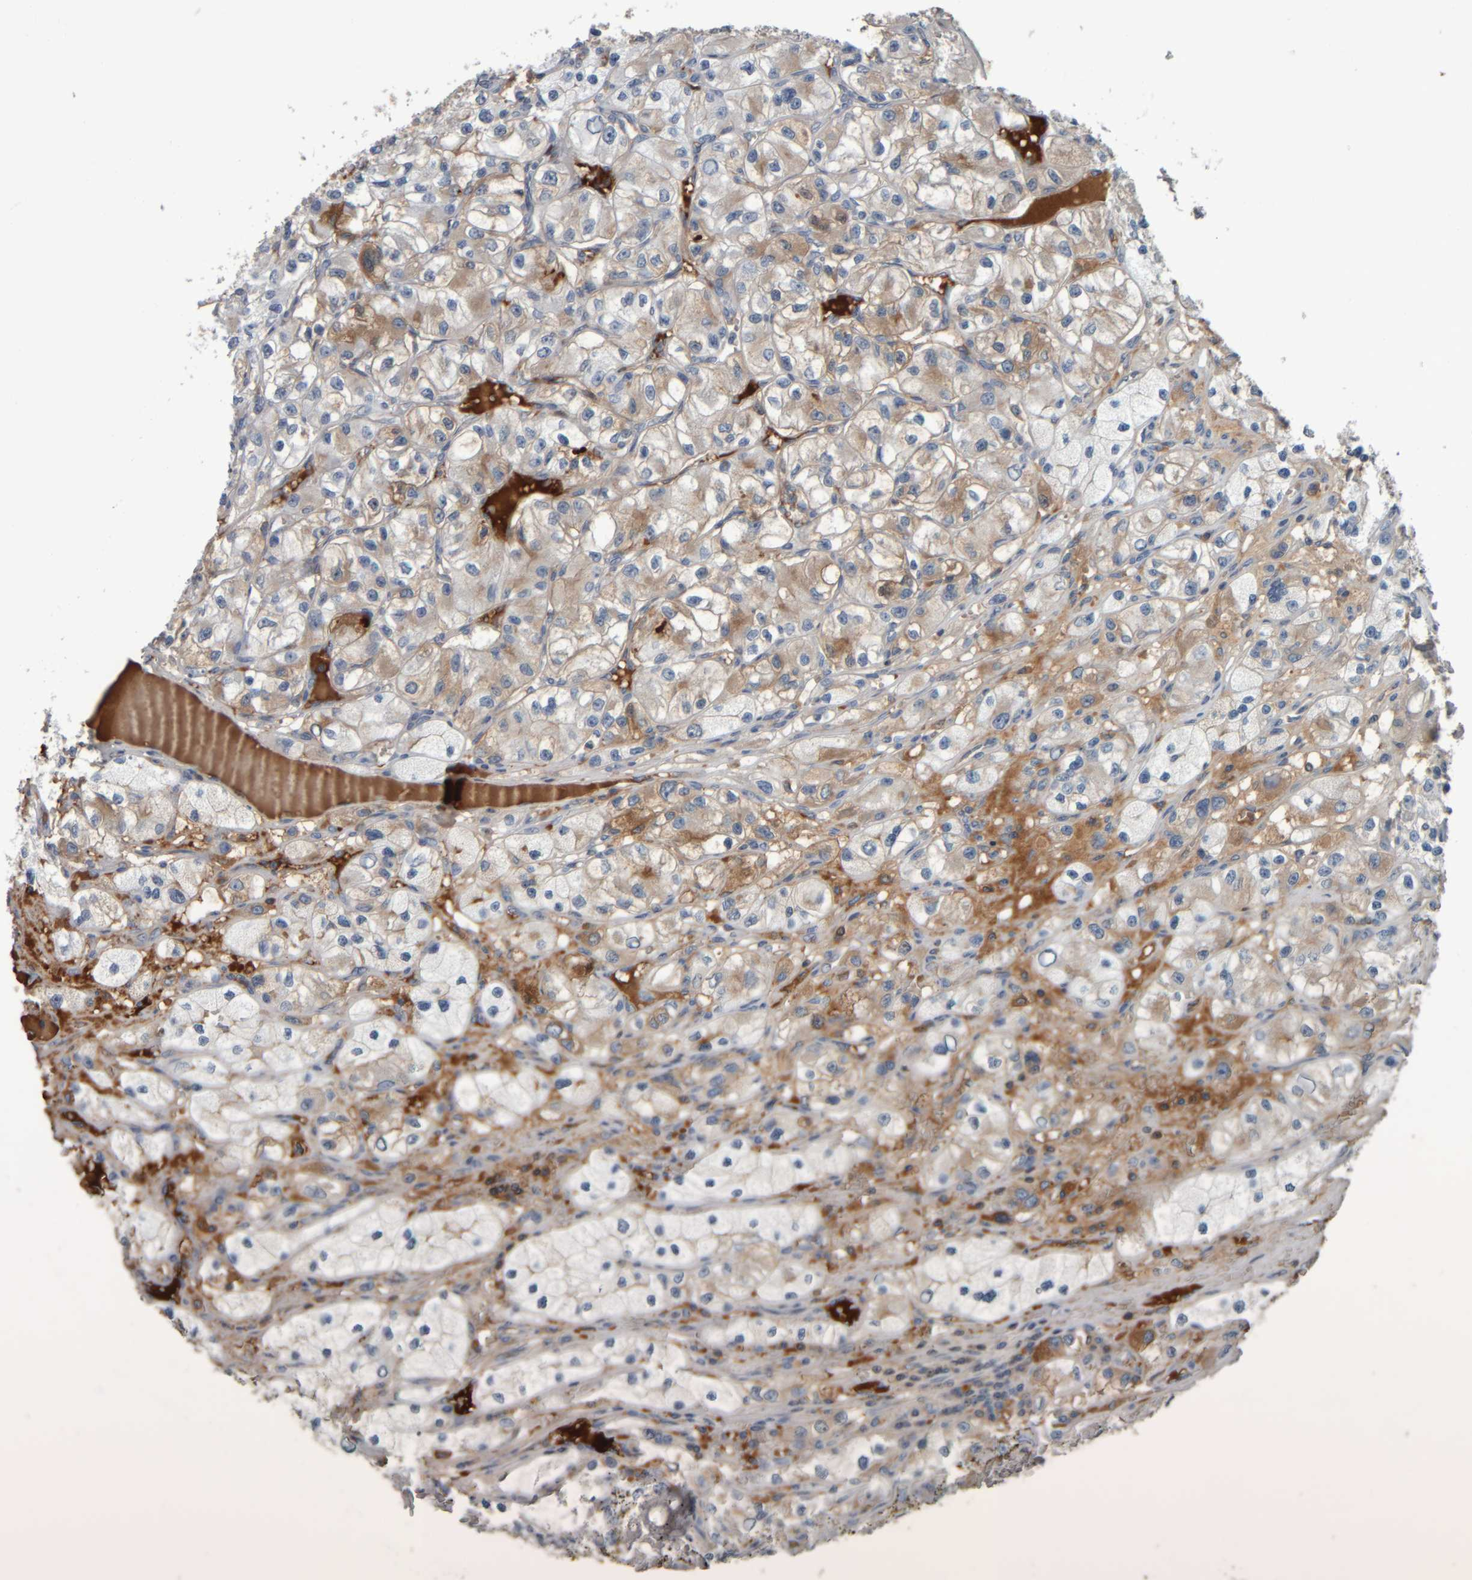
{"staining": {"intensity": "moderate", "quantity": "25%-75%", "location": "cytoplasmic/membranous"}, "tissue": "renal cancer", "cell_type": "Tumor cells", "image_type": "cancer", "snomed": [{"axis": "morphology", "description": "Adenocarcinoma, NOS"}, {"axis": "topography", "description": "Kidney"}], "caption": "High-power microscopy captured an IHC image of renal cancer (adenocarcinoma), revealing moderate cytoplasmic/membranous expression in about 25%-75% of tumor cells.", "gene": "CAVIN4", "patient": {"sex": "female", "age": 57}}